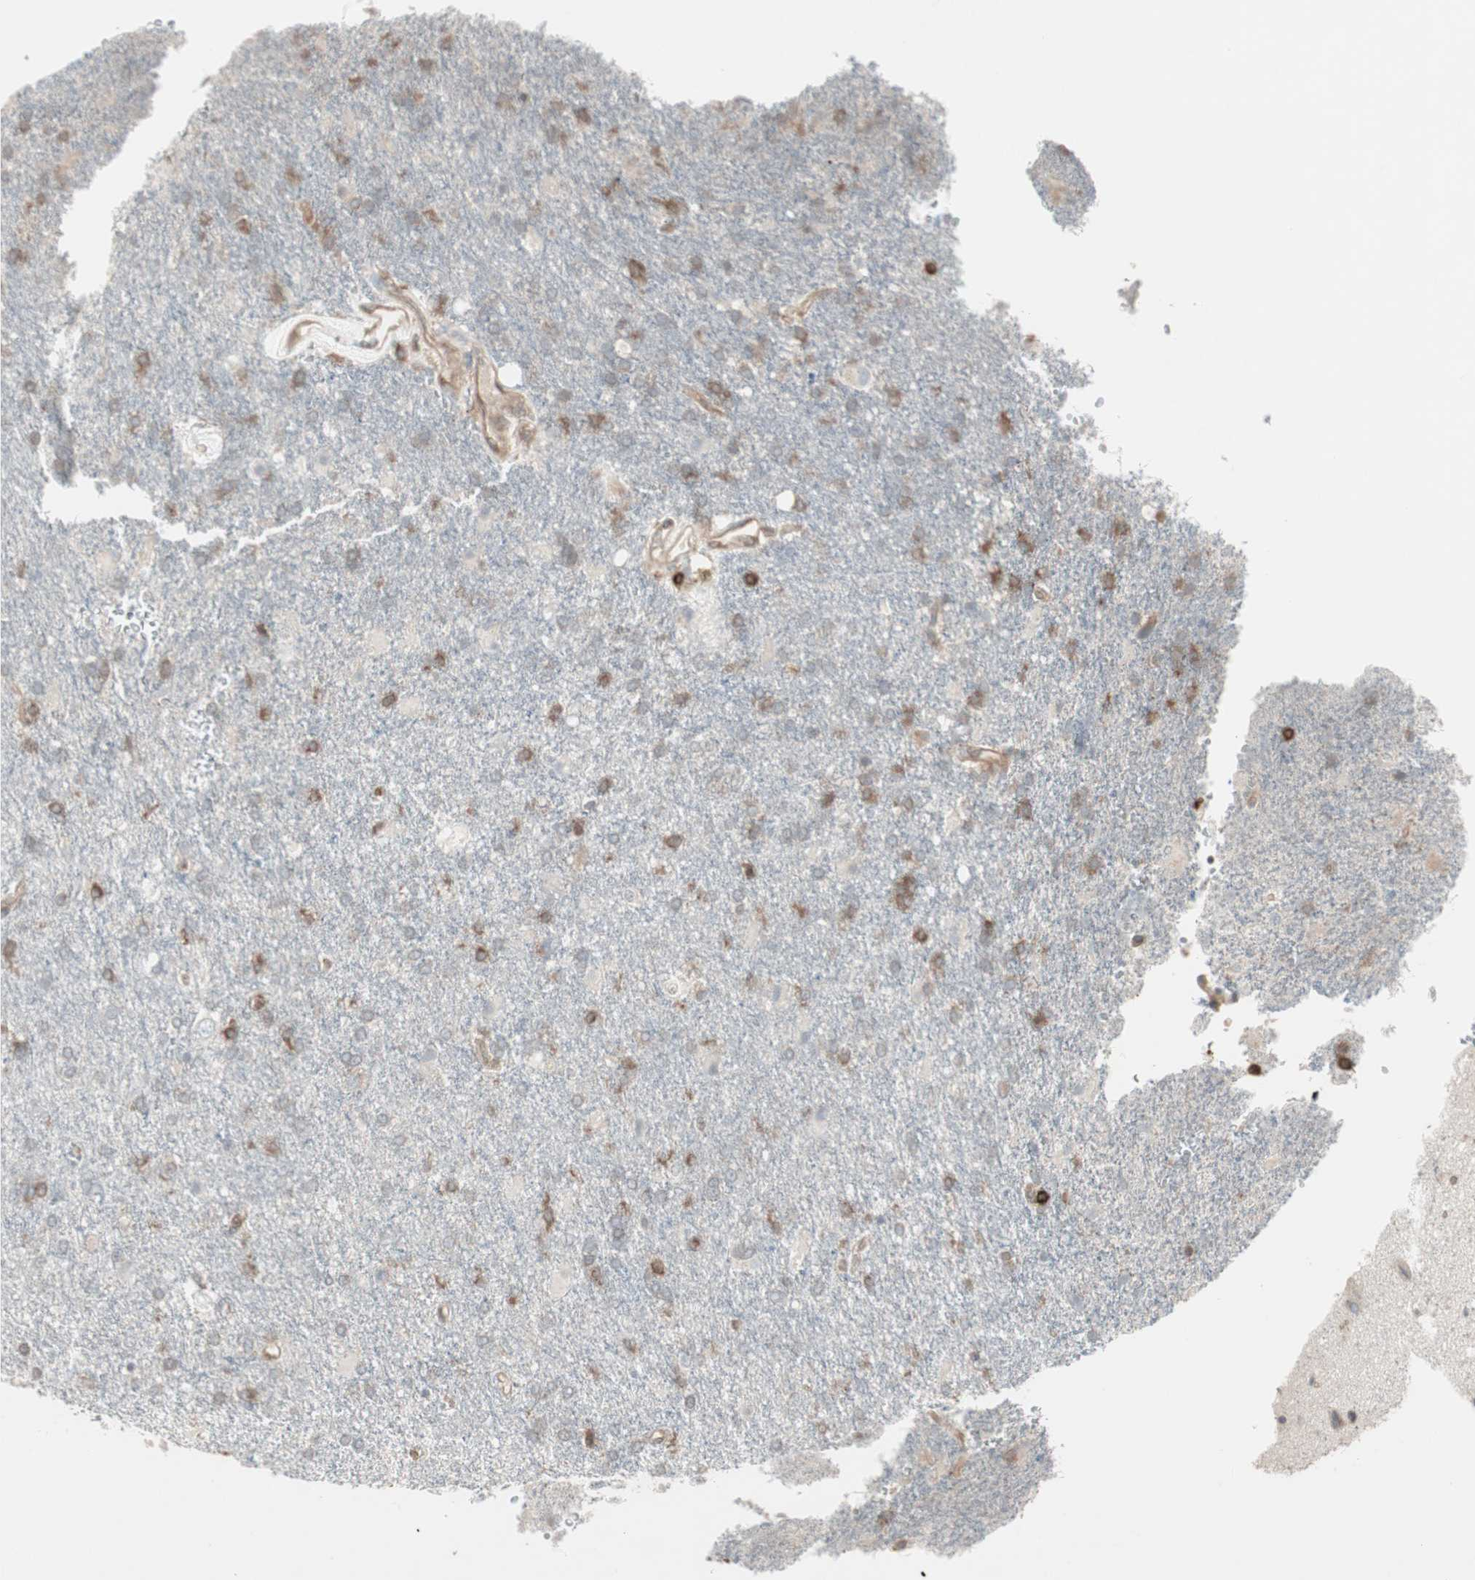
{"staining": {"intensity": "negative", "quantity": "none", "location": "none"}, "tissue": "glioma", "cell_type": "Tumor cells", "image_type": "cancer", "snomed": [{"axis": "morphology", "description": "Glioma, malignant, High grade"}, {"axis": "topography", "description": "Brain"}], "caption": "Immunohistochemistry (IHC) micrograph of human glioma stained for a protein (brown), which reveals no expression in tumor cells.", "gene": "ARHGEF1", "patient": {"sex": "male", "age": 71}}